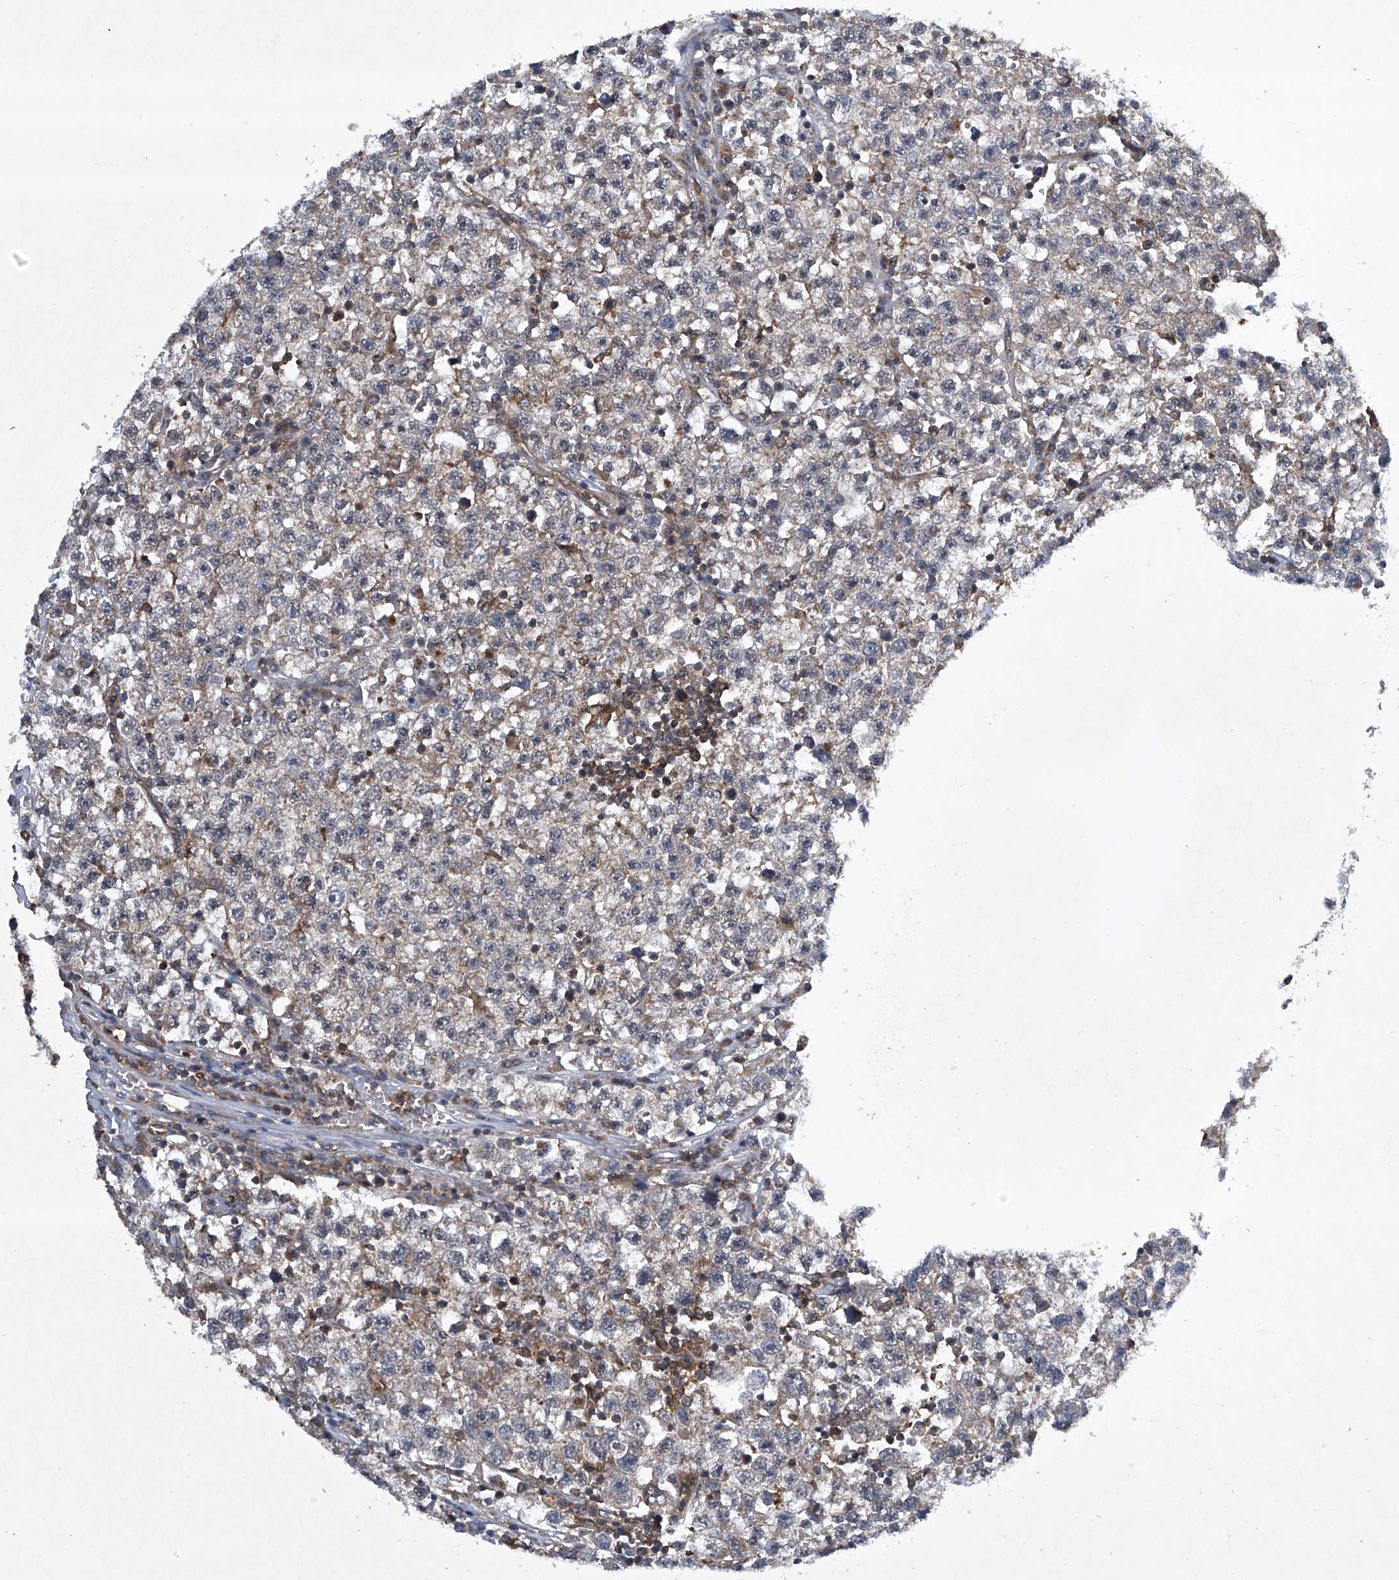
{"staining": {"intensity": "weak", "quantity": "<25%", "location": "cytoplasmic/membranous"}, "tissue": "testis cancer", "cell_type": "Tumor cells", "image_type": "cancer", "snomed": [{"axis": "morphology", "description": "Seminoma, NOS"}, {"axis": "topography", "description": "Testis"}], "caption": "This is an IHC micrograph of human testis seminoma. There is no staining in tumor cells.", "gene": "CISH", "patient": {"sex": "male", "age": 22}}